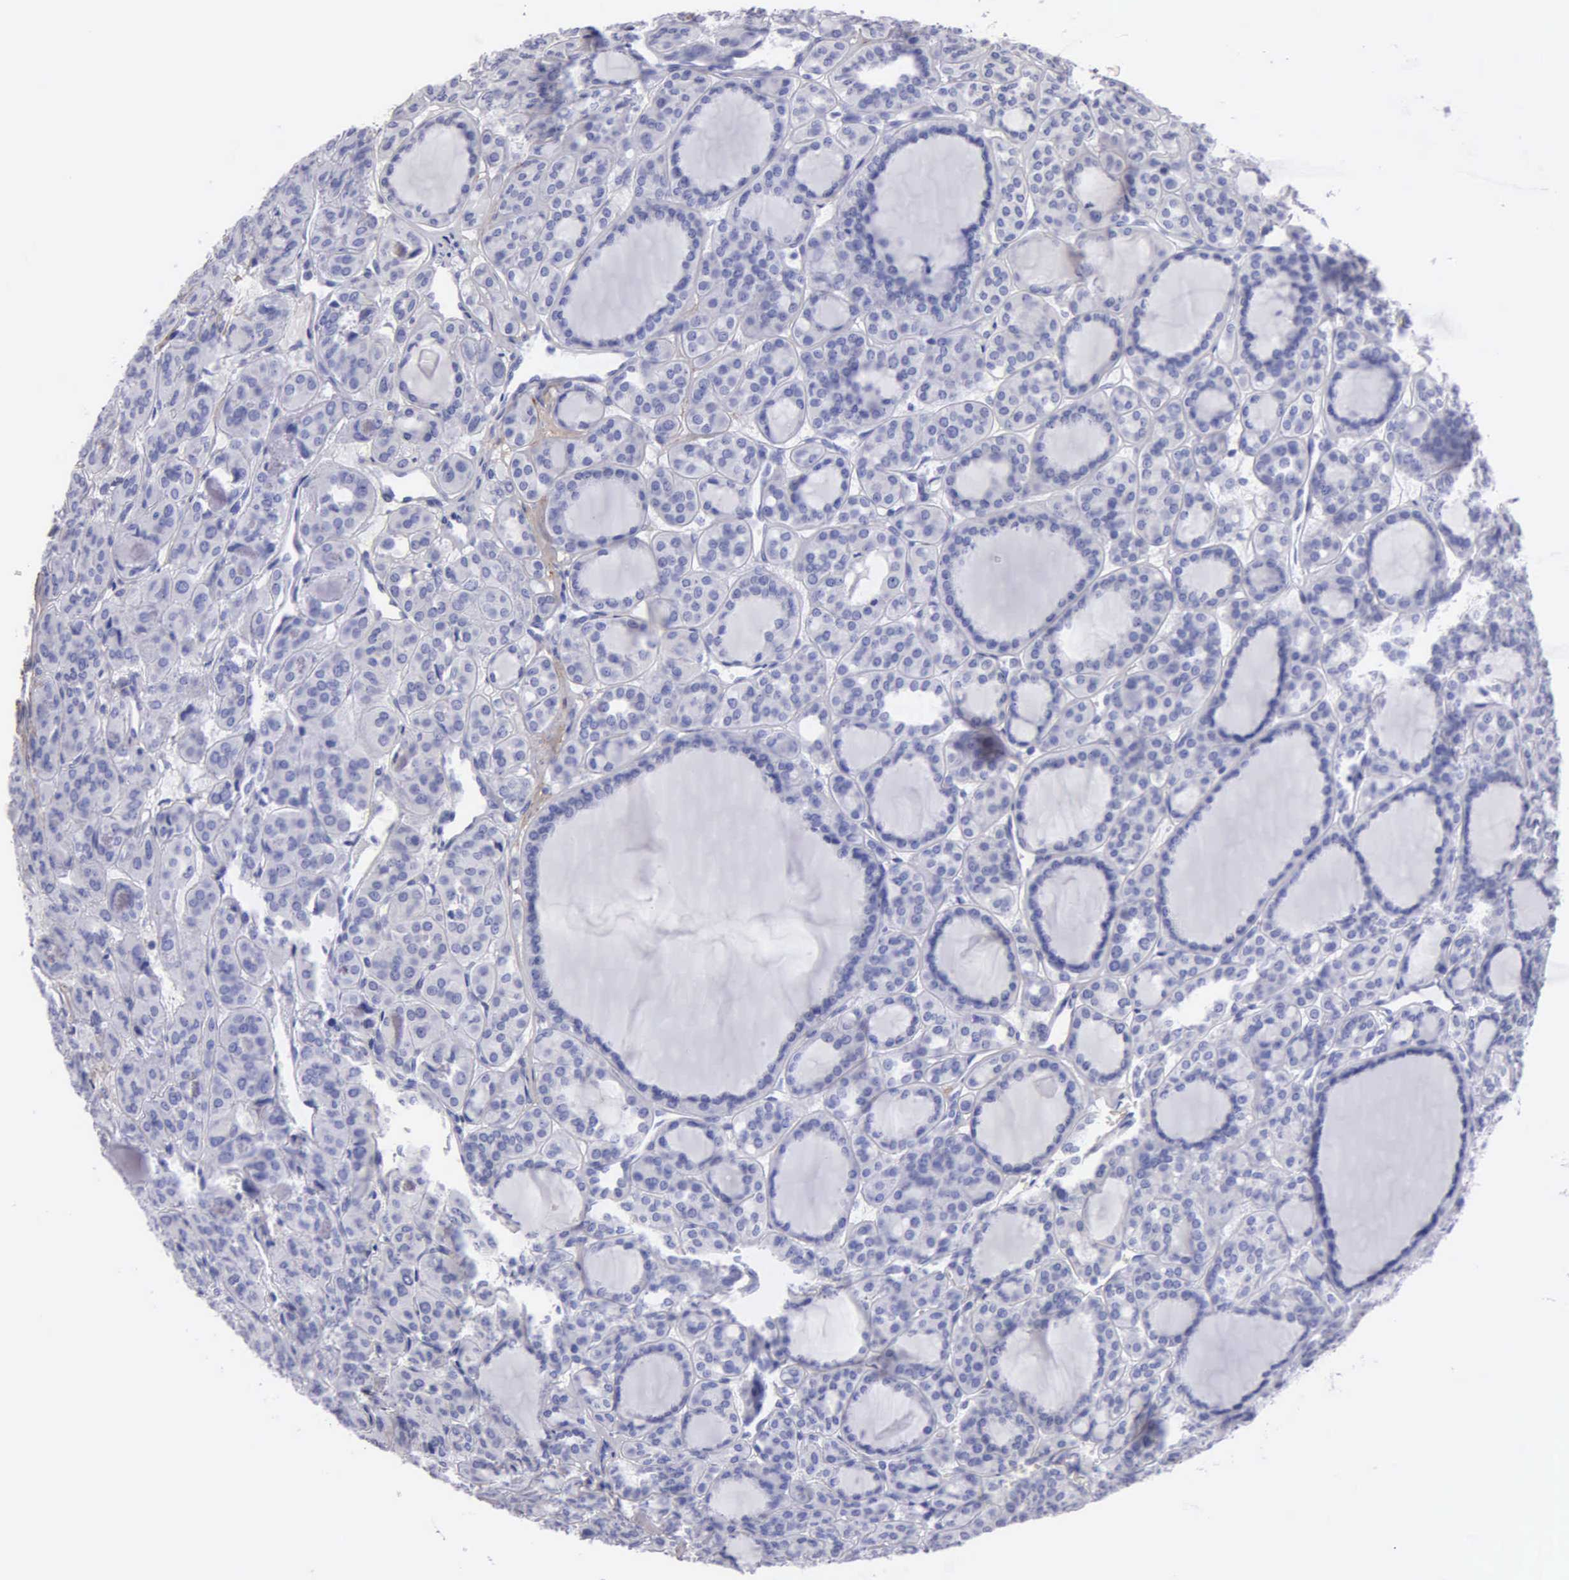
{"staining": {"intensity": "negative", "quantity": "none", "location": "none"}, "tissue": "thyroid cancer", "cell_type": "Tumor cells", "image_type": "cancer", "snomed": [{"axis": "morphology", "description": "Follicular adenoma carcinoma, NOS"}, {"axis": "topography", "description": "Thyroid gland"}], "caption": "Human thyroid cancer stained for a protein using immunohistochemistry shows no expression in tumor cells.", "gene": "FBLN5", "patient": {"sex": "female", "age": 71}}